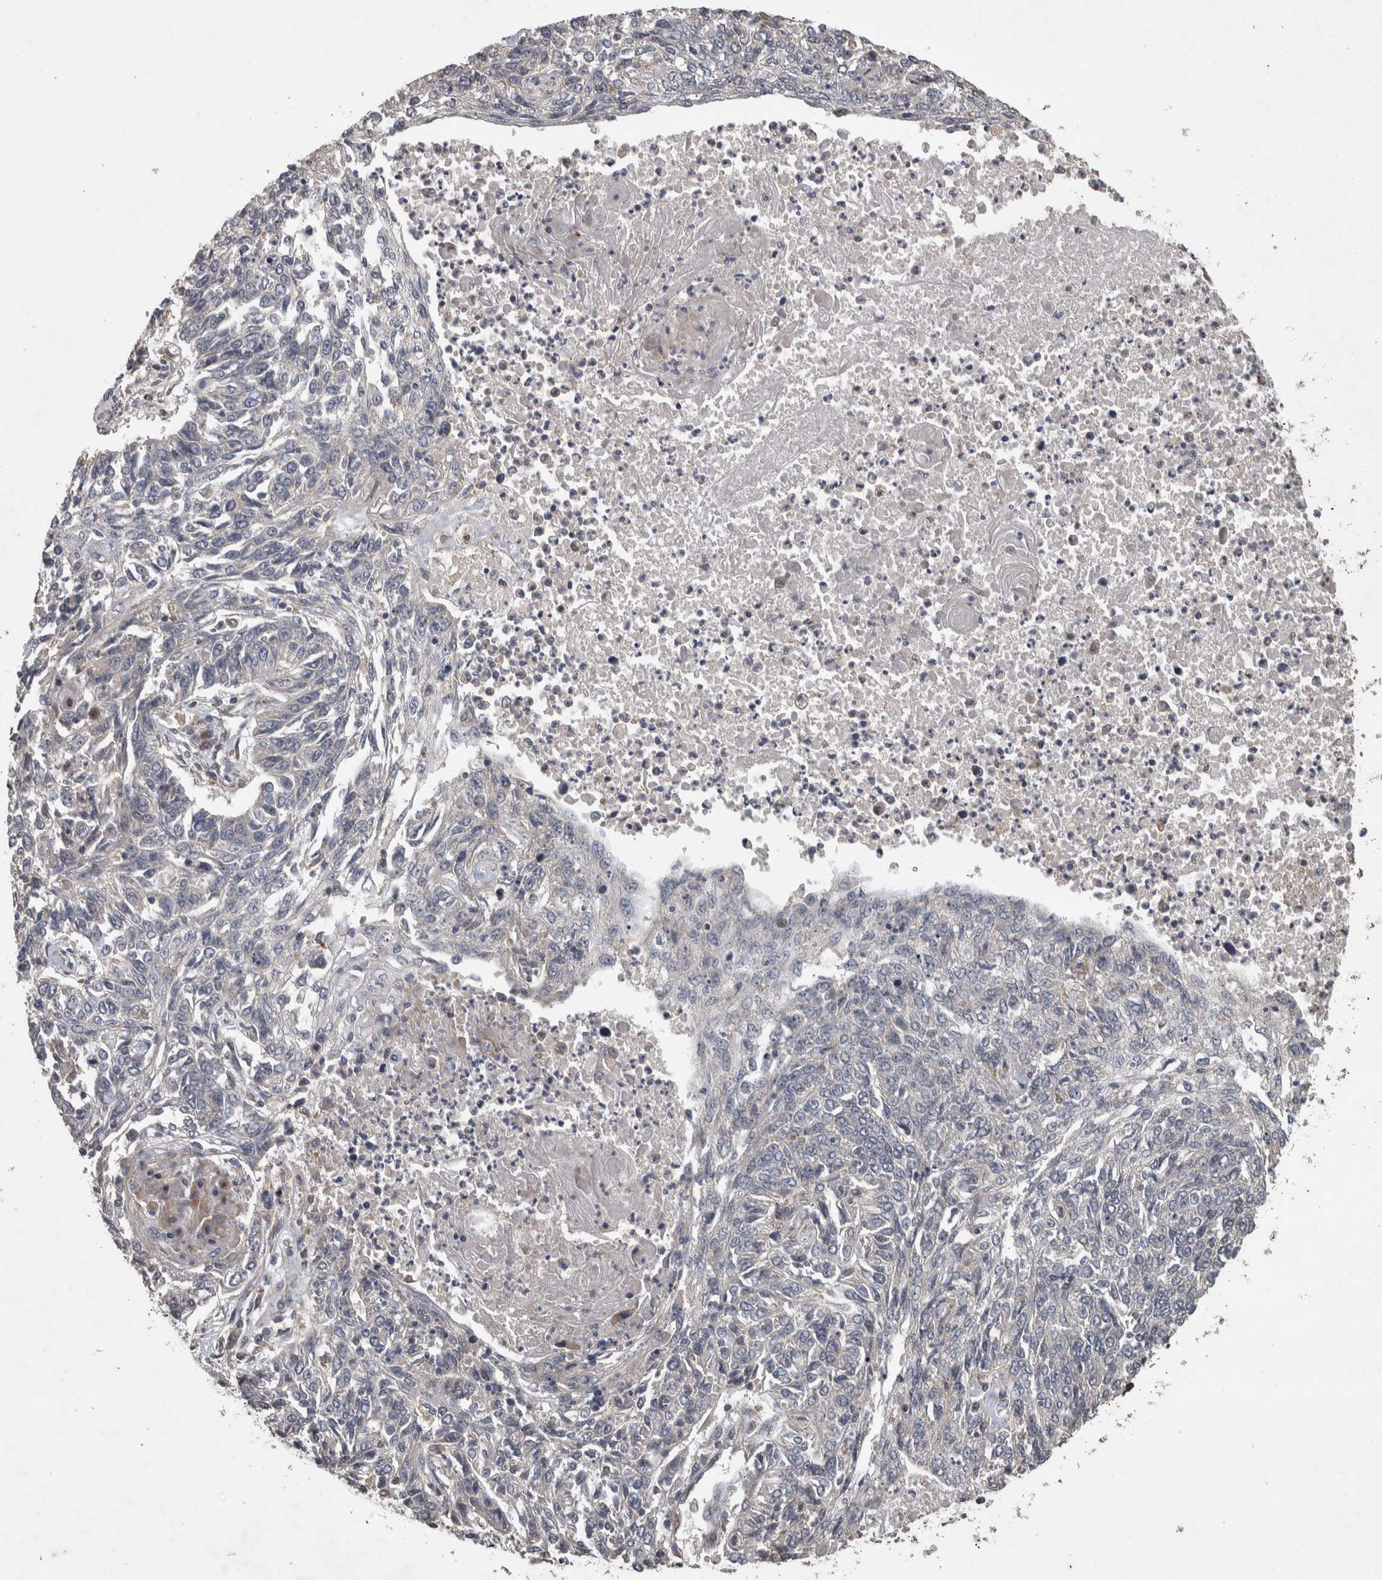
{"staining": {"intensity": "negative", "quantity": "none", "location": "none"}, "tissue": "lung cancer", "cell_type": "Tumor cells", "image_type": "cancer", "snomed": [{"axis": "morphology", "description": "Normal tissue, NOS"}, {"axis": "morphology", "description": "Squamous cell carcinoma, NOS"}, {"axis": "topography", "description": "Cartilage tissue"}, {"axis": "topography", "description": "Bronchus"}, {"axis": "topography", "description": "Lung"}], "caption": "This is a histopathology image of IHC staining of lung cancer, which shows no staining in tumor cells.", "gene": "ERAL1", "patient": {"sex": "female", "age": 49}}